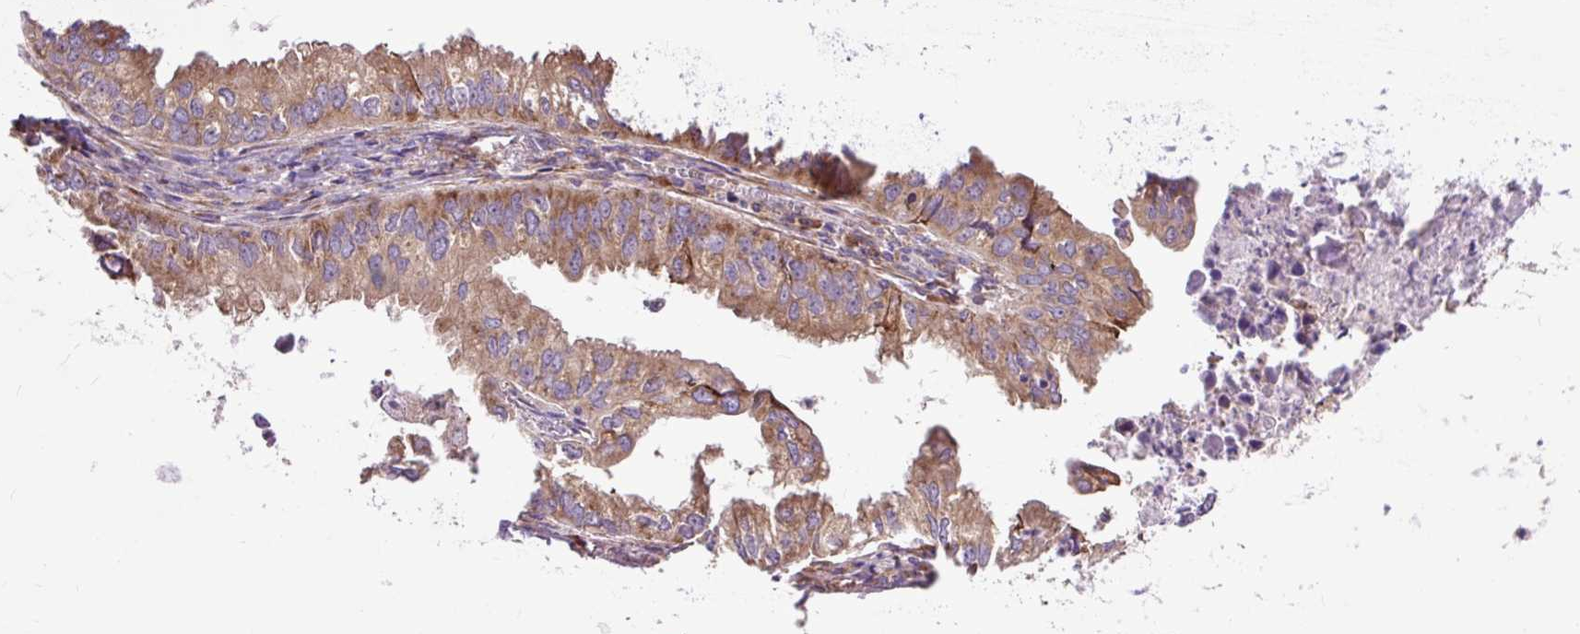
{"staining": {"intensity": "moderate", "quantity": ">75%", "location": "cytoplasmic/membranous"}, "tissue": "lung cancer", "cell_type": "Tumor cells", "image_type": "cancer", "snomed": [{"axis": "morphology", "description": "Adenocarcinoma, NOS"}, {"axis": "topography", "description": "Lung"}], "caption": "The histopathology image displays a brown stain indicating the presence of a protein in the cytoplasmic/membranous of tumor cells in adenocarcinoma (lung).", "gene": "RPS5", "patient": {"sex": "male", "age": 48}}